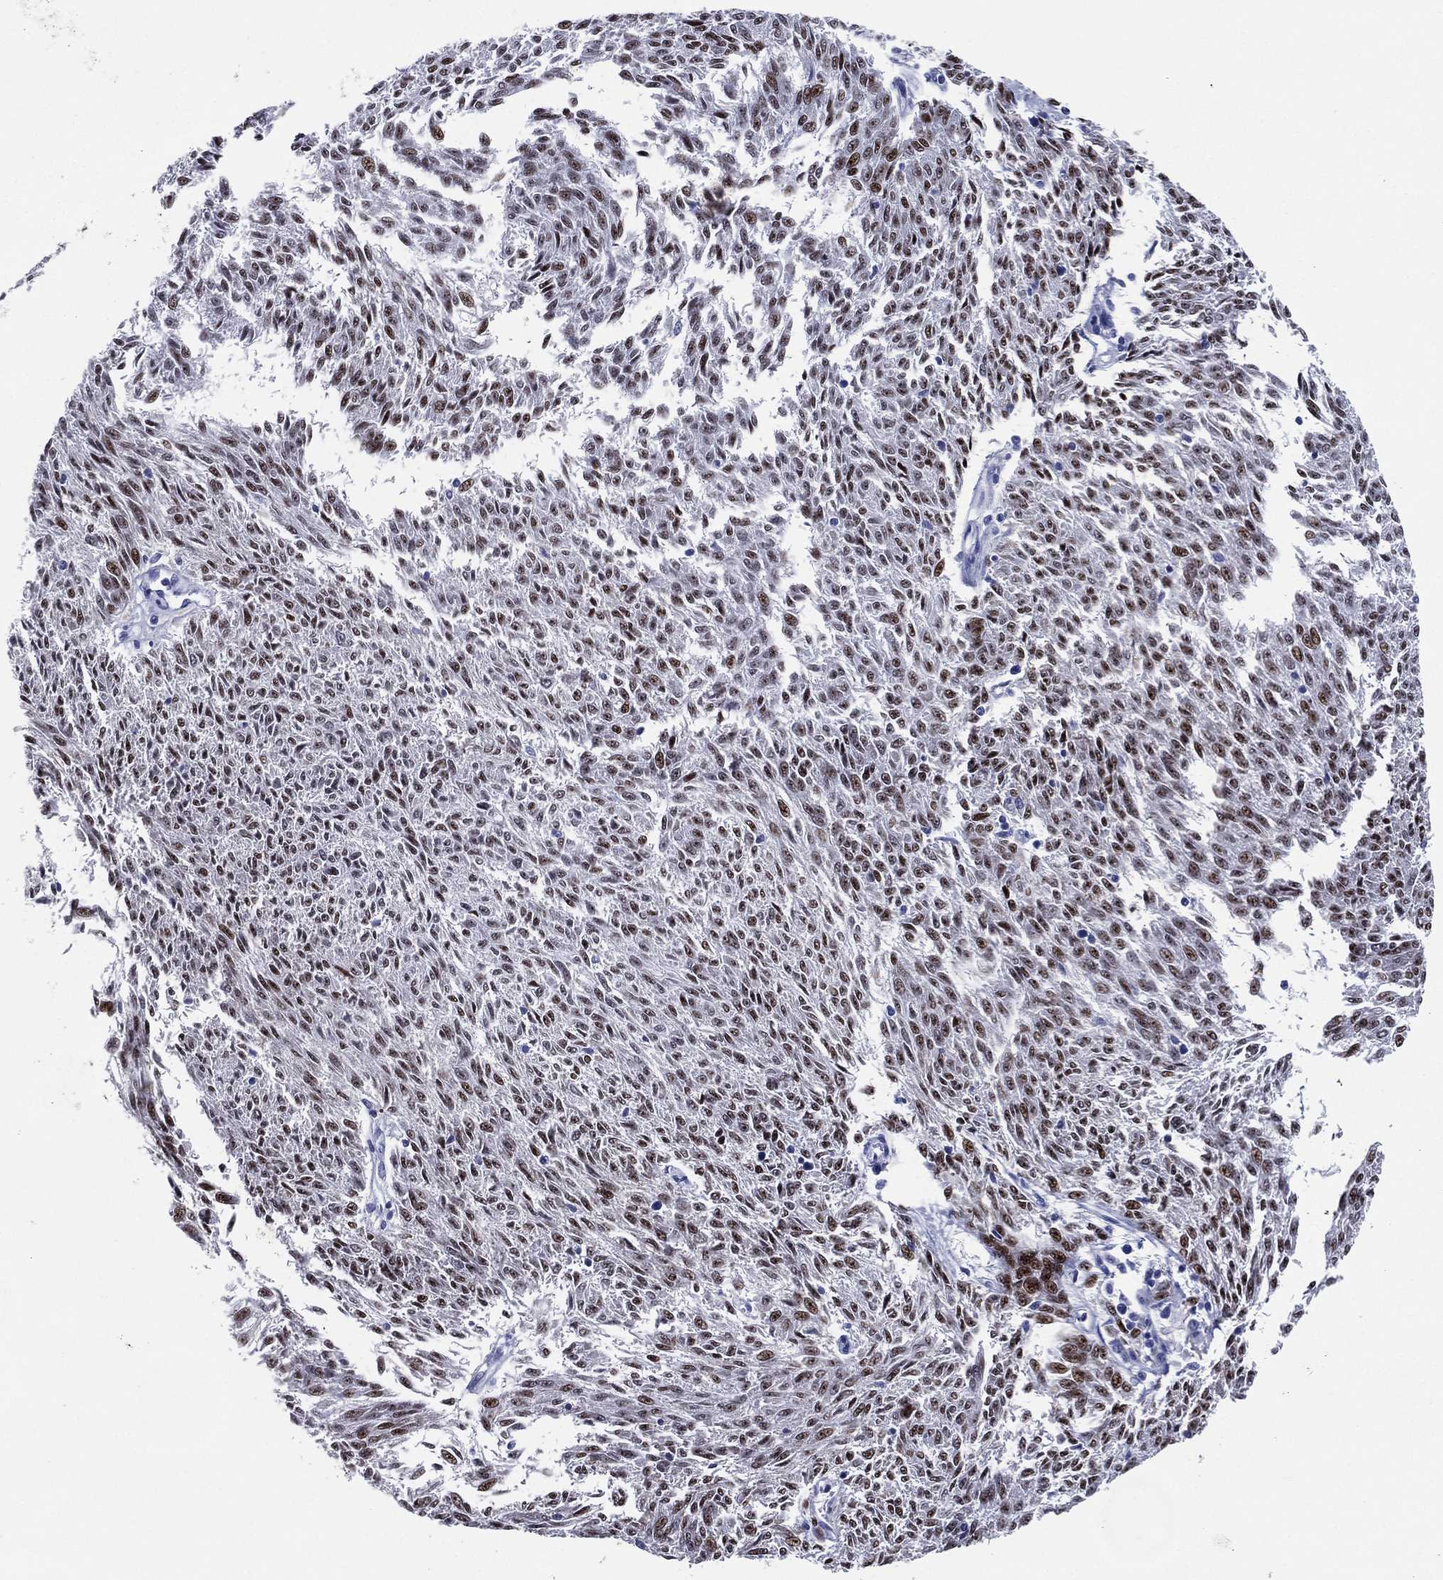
{"staining": {"intensity": "strong", "quantity": "25%-75%", "location": "nuclear"}, "tissue": "melanoma", "cell_type": "Tumor cells", "image_type": "cancer", "snomed": [{"axis": "morphology", "description": "Malignant melanoma, NOS"}, {"axis": "topography", "description": "Skin"}], "caption": "Human melanoma stained with a protein marker displays strong staining in tumor cells.", "gene": "TFAP2A", "patient": {"sex": "female", "age": 72}}